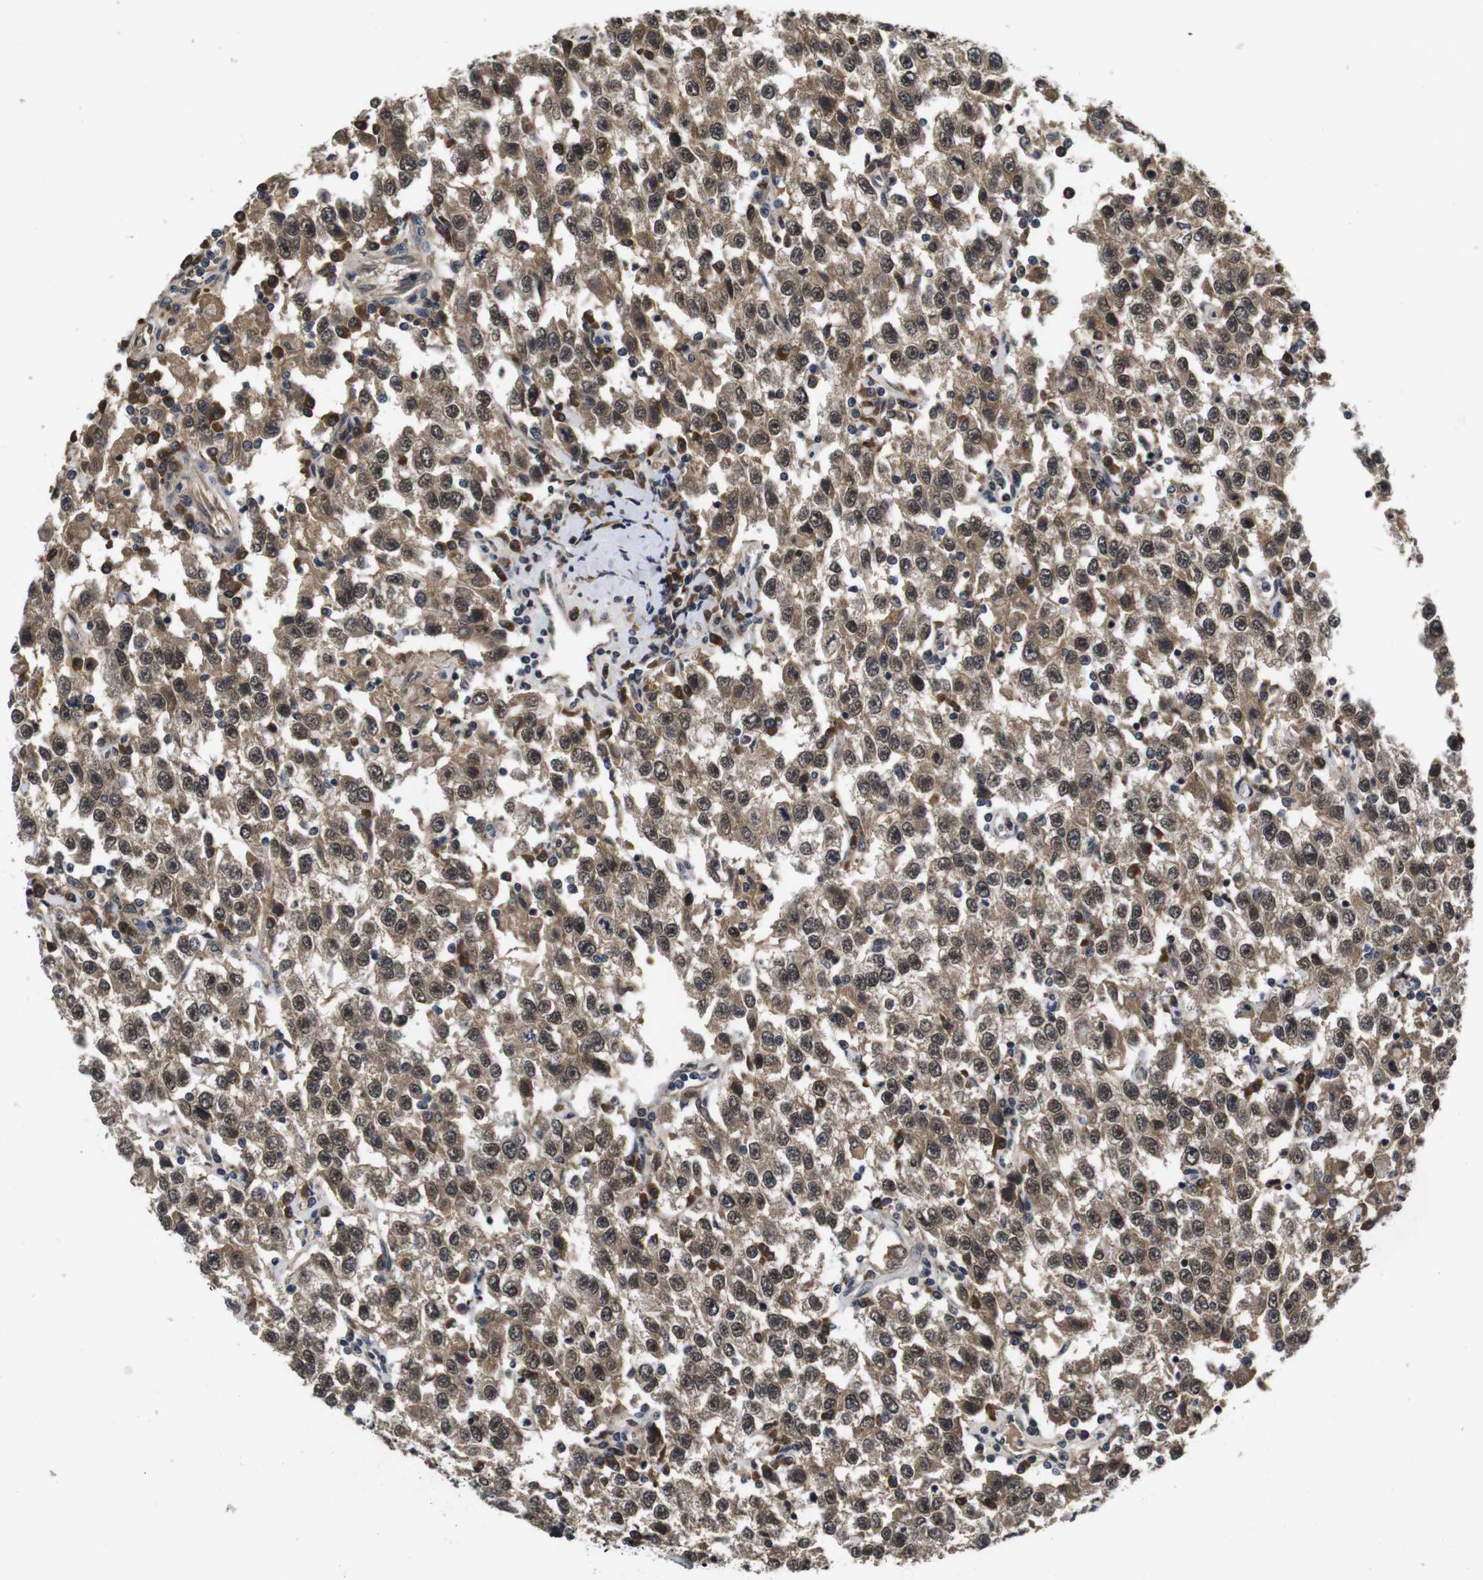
{"staining": {"intensity": "moderate", "quantity": ">75%", "location": "cytoplasmic/membranous,nuclear"}, "tissue": "testis cancer", "cell_type": "Tumor cells", "image_type": "cancer", "snomed": [{"axis": "morphology", "description": "Seminoma, NOS"}, {"axis": "topography", "description": "Testis"}], "caption": "Immunohistochemical staining of human testis seminoma reveals moderate cytoplasmic/membranous and nuclear protein staining in approximately >75% of tumor cells.", "gene": "ZBTB46", "patient": {"sex": "male", "age": 41}}